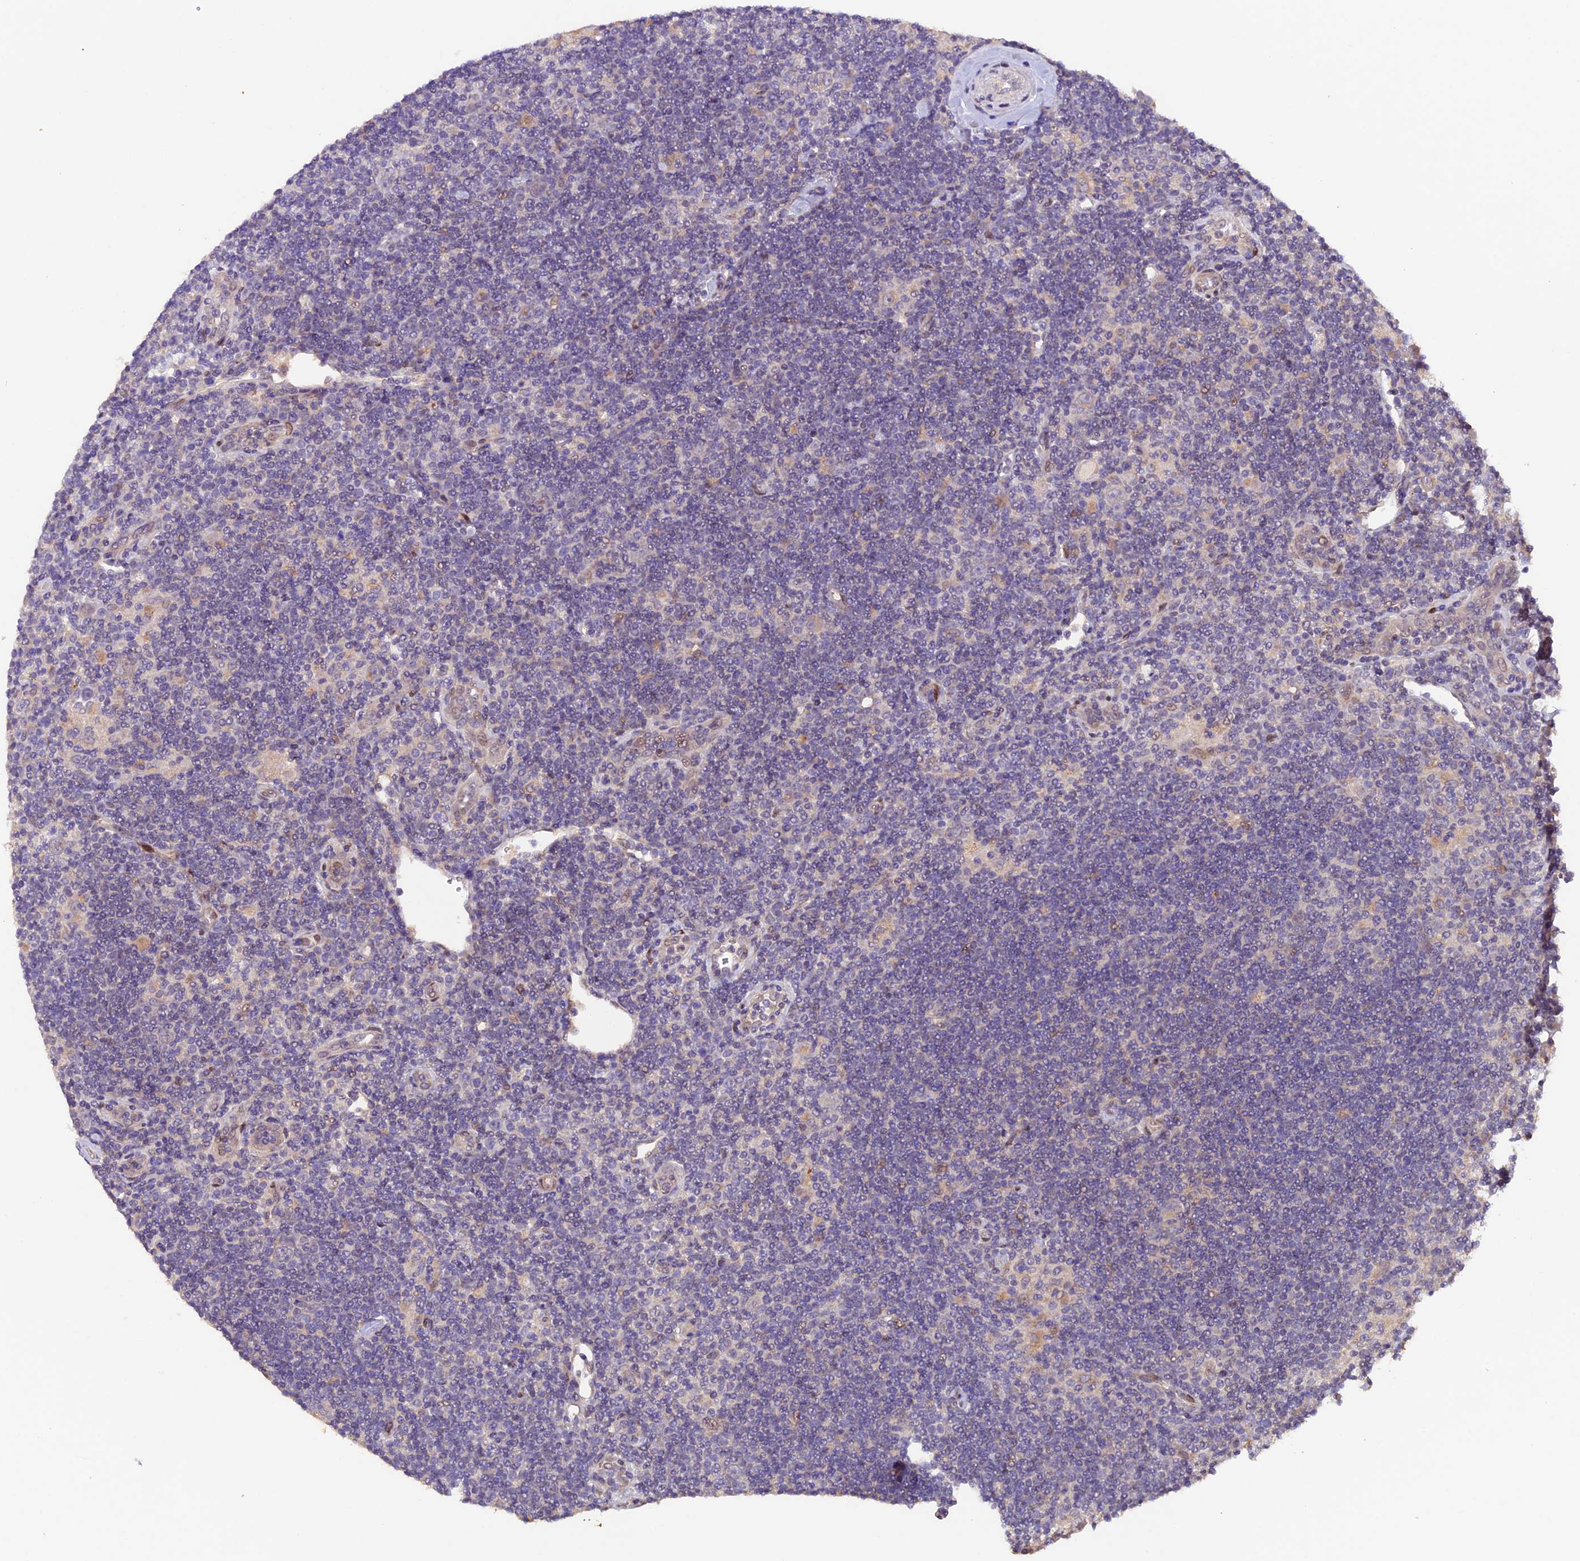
{"staining": {"intensity": "negative", "quantity": "none", "location": "none"}, "tissue": "lymphoma", "cell_type": "Tumor cells", "image_type": "cancer", "snomed": [{"axis": "morphology", "description": "Hodgkin's disease, NOS"}, {"axis": "topography", "description": "Lymph node"}], "caption": "There is no significant staining in tumor cells of lymphoma.", "gene": "NCK2", "patient": {"sex": "female", "age": 57}}